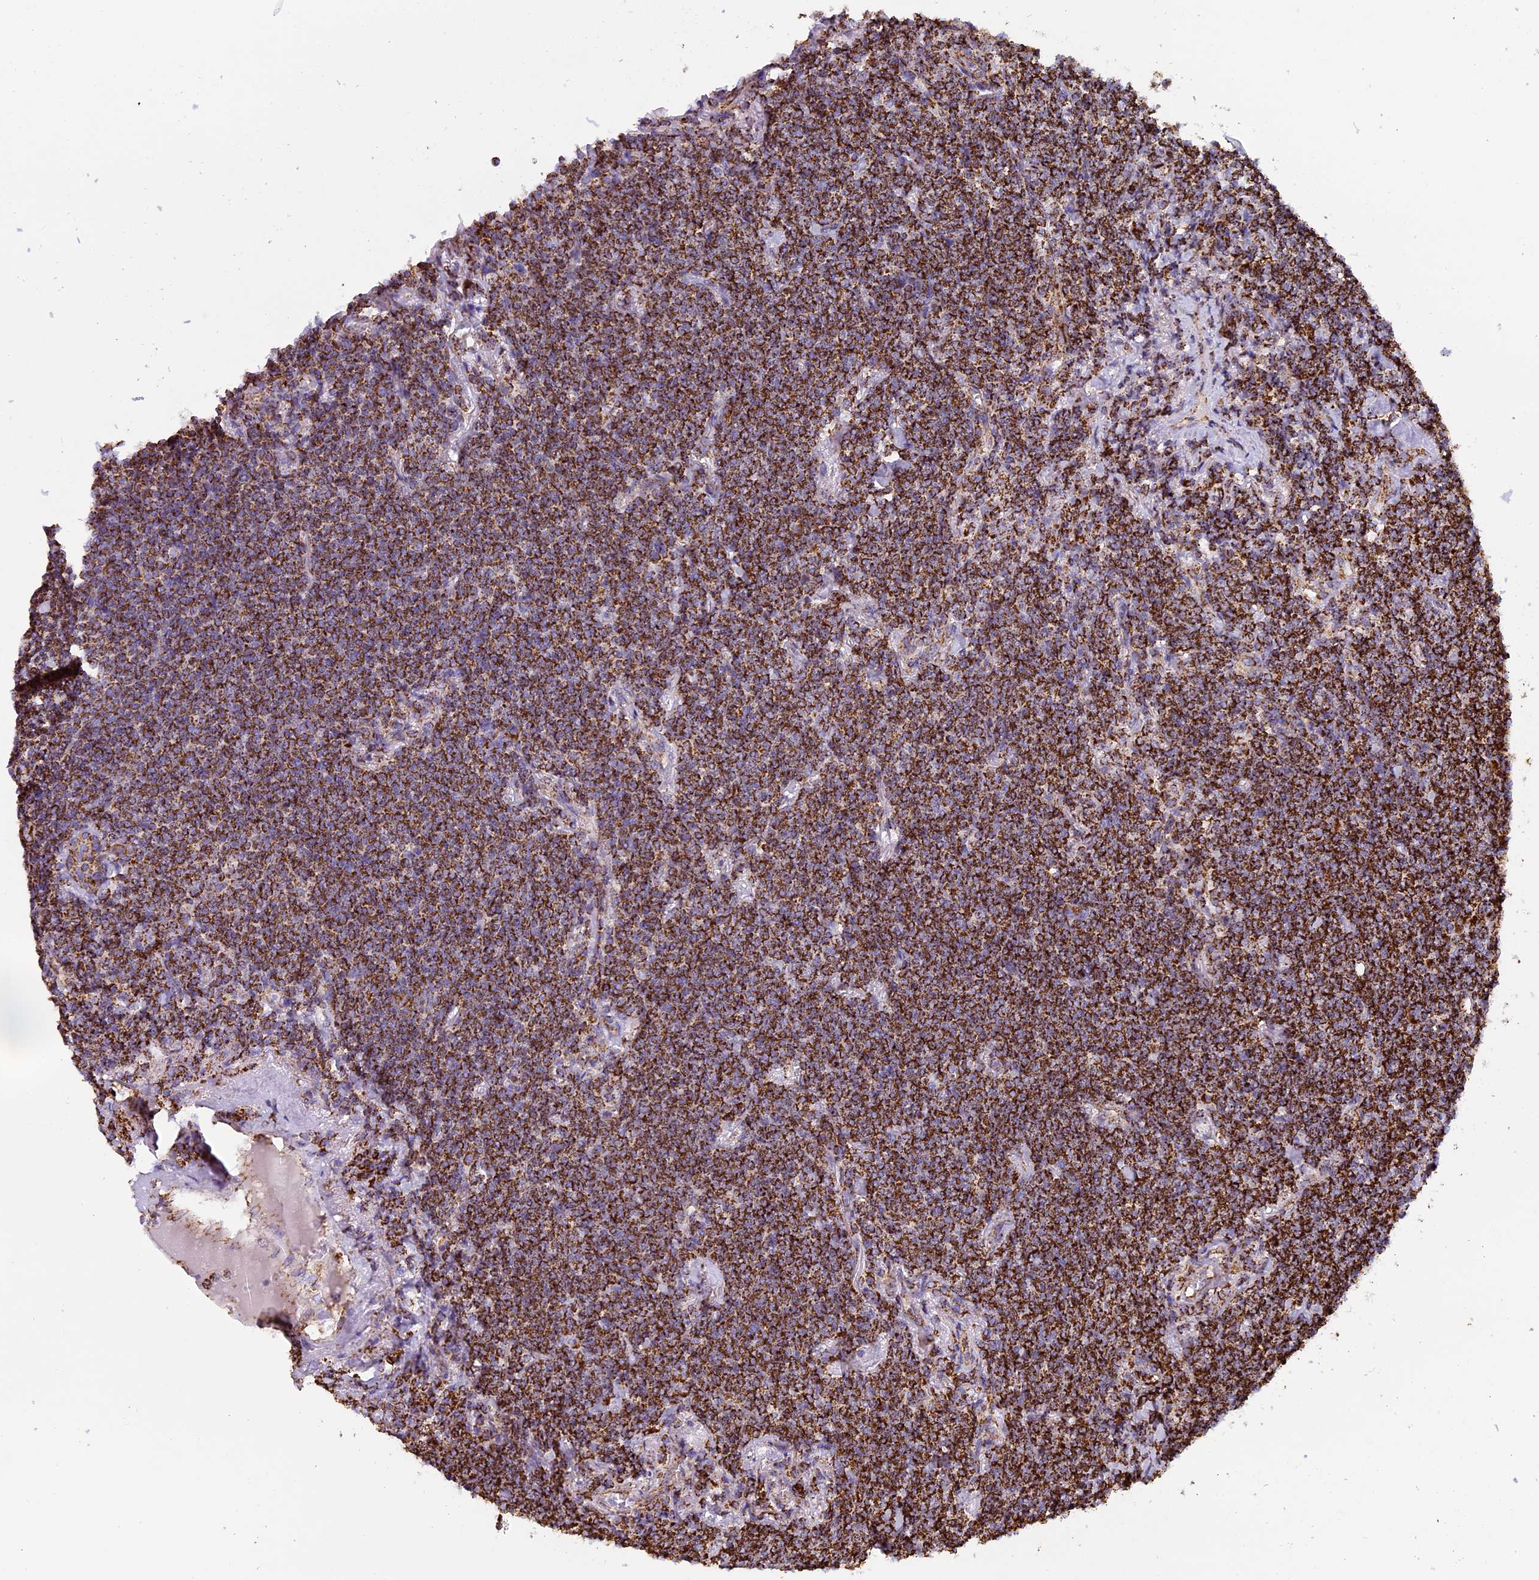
{"staining": {"intensity": "strong", "quantity": ">75%", "location": "cytoplasmic/membranous"}, "tissue": "lymphoma", "cell_type": "Tumor cells", "image_type": "cancer", "snomed": [{"axis": "morphology", "description": "Malignant lymphoma, non-Hodgkin's type, Low grade"}, {"axis": "topography", "description": "Lung"}], "caption": "An image of human lymphoma stained for a protein displays strong cytoplasmic/membranous brown staining in tumor cells.", "gene": "STK17A", "patient": {"sex": "female", "age": 71}}